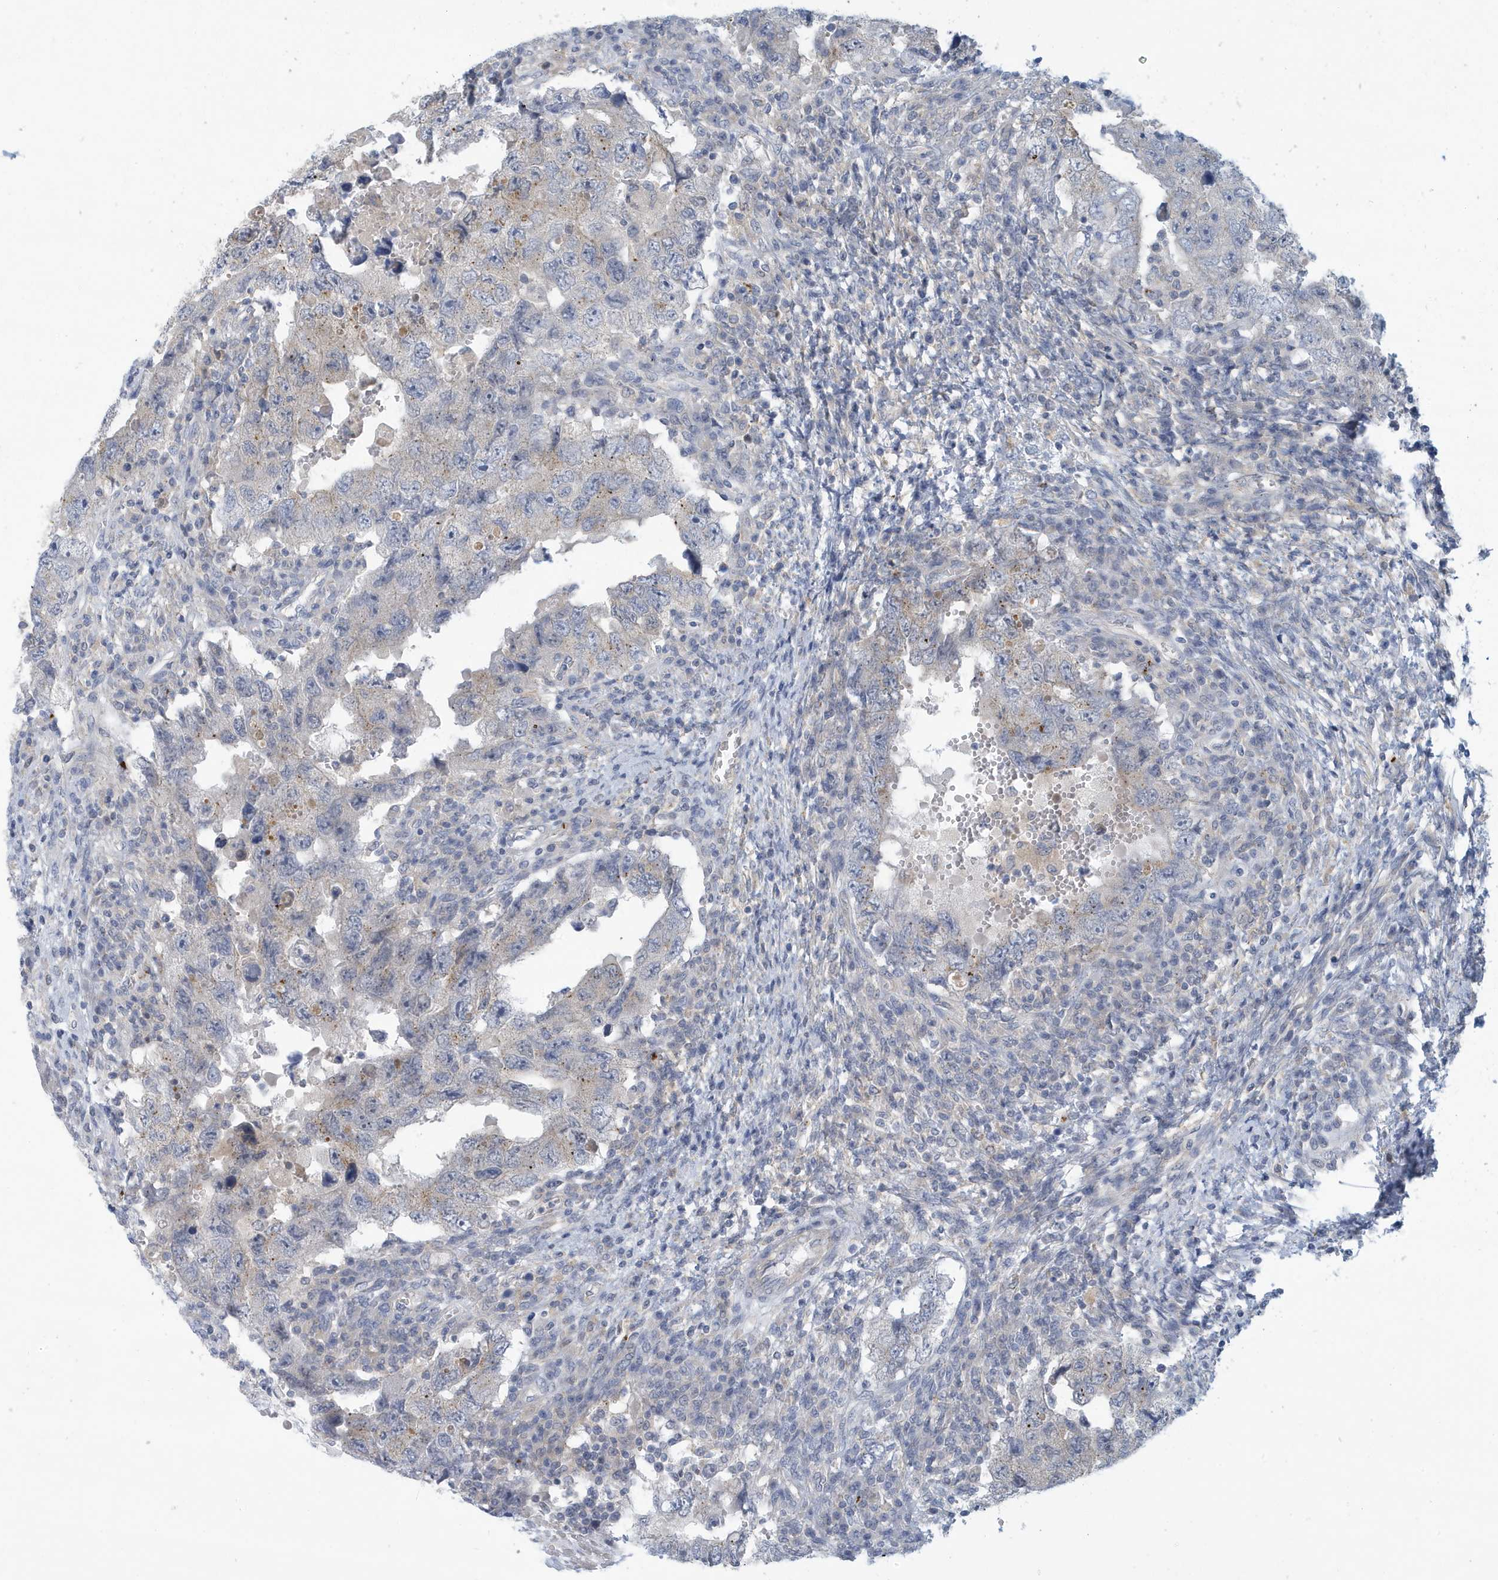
{"staining": {"intensity": "negative", "quantity": "none", "location": "none"}, "tissue": "testis cancer", "cell_type": "Tumor cells", "image_type": "cancer", "snomed": [{"axis": "morphology", "description": "Carcinoma, Embryonal, NOS"}, {"axis": "topography", "description": "Testis"}], "caption": "A micrograph of embryonal carcinoma (testis) stained for a protein displays no brown staining in tumor cells.", "gene": "VTA1", "patient": {"sex": "male", "age": 26}}